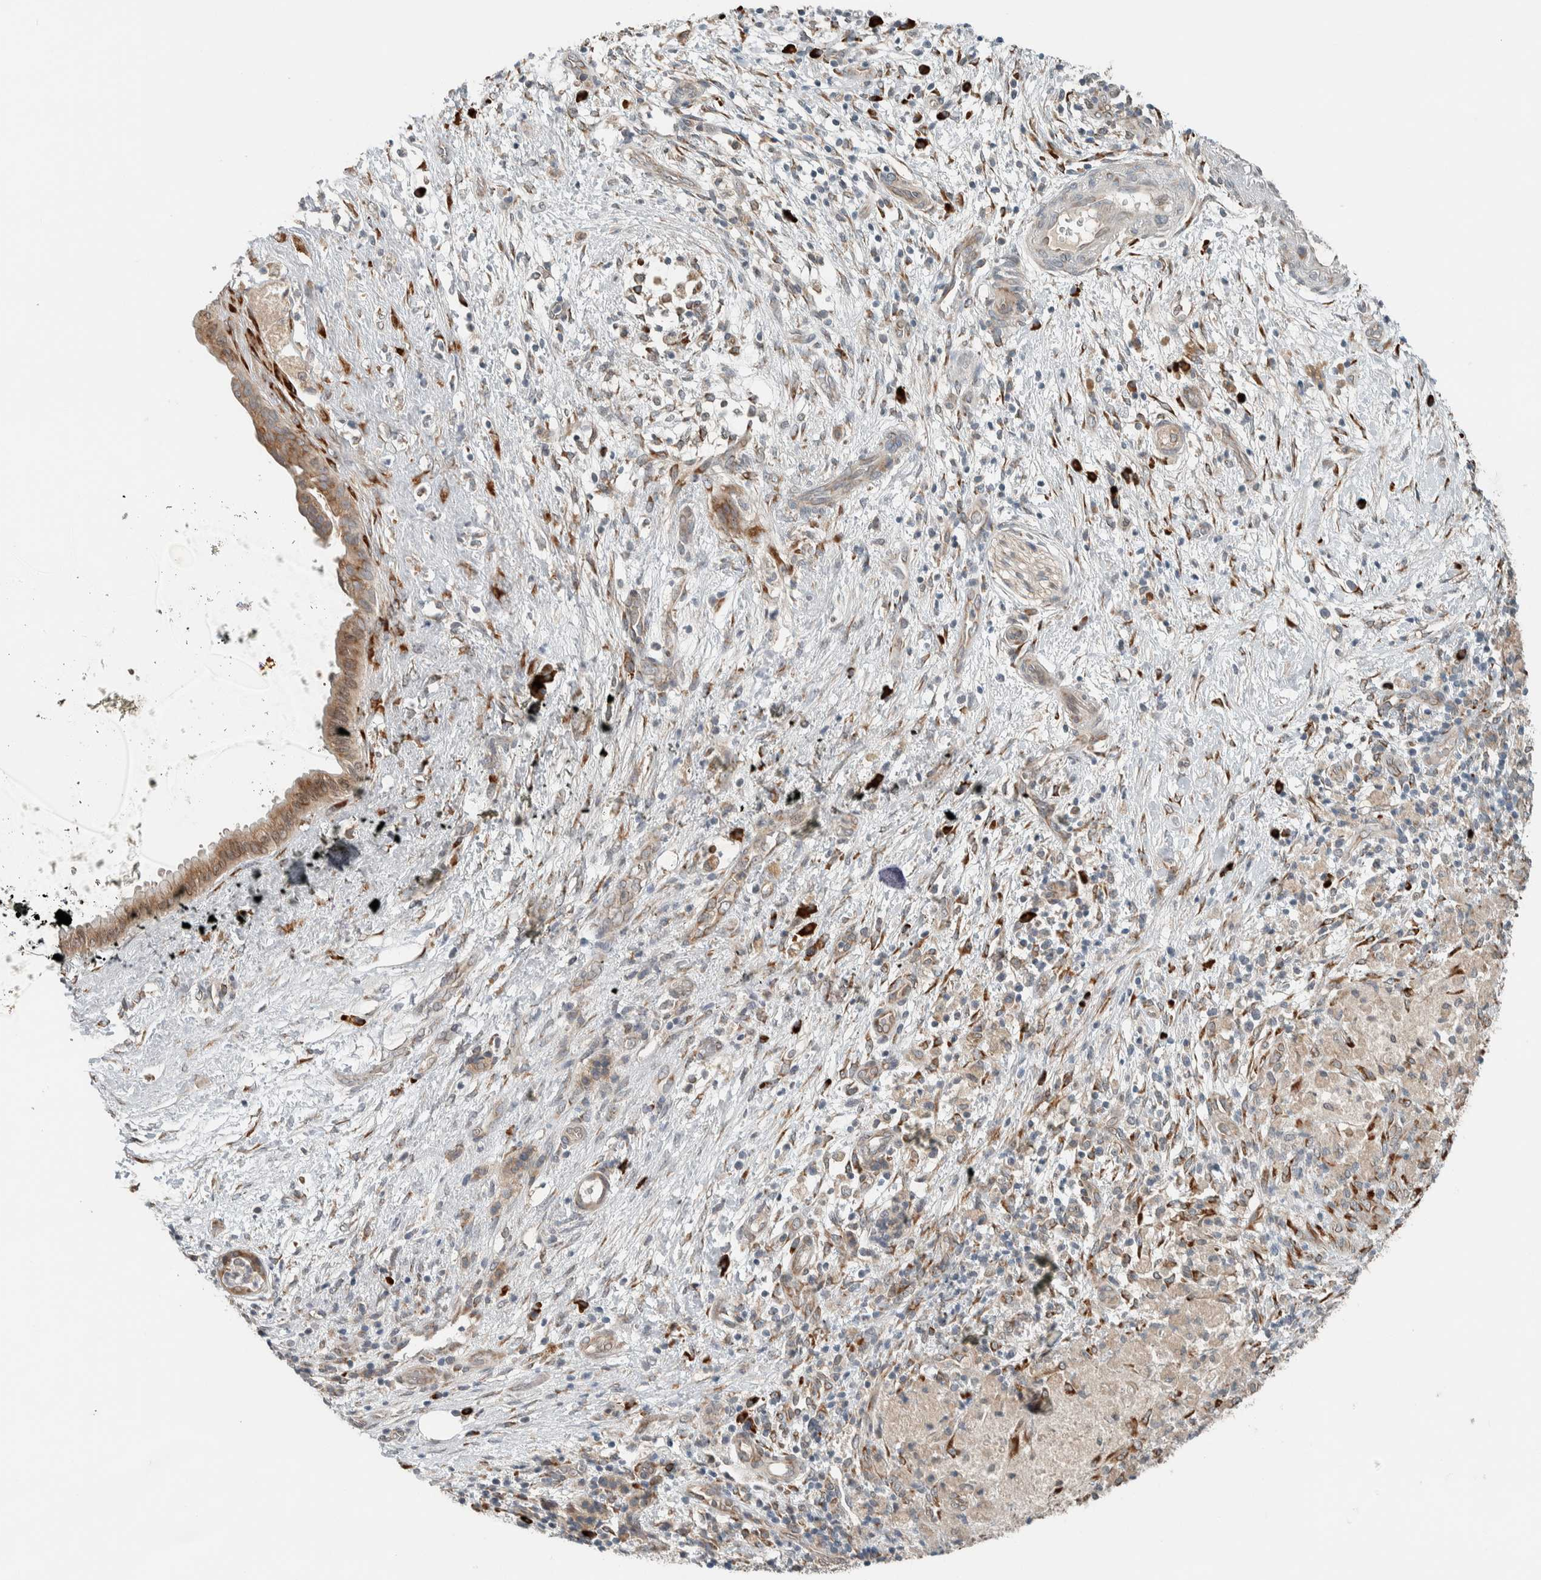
{"staining": {"intensity": "moderate", "quantity": ">75%", "location": "cytoplasmic/membranous"}, "tissue": "pancreatic cancer", "cell_type": "Tumor cells", "image_type": "cancer", "snomed": [{"axis": "morphology", "description": "Adenocarcinoma, NOS"}, {"axis": "topography", "description": "Pancreas"}], "caption": "Human adenocarcinoma (pancreatic) stained with a protein marker exhibits moderate staining in tumor cells.", "gene": "CTBP2", "patient": {"sex": "female", "age": 78}}